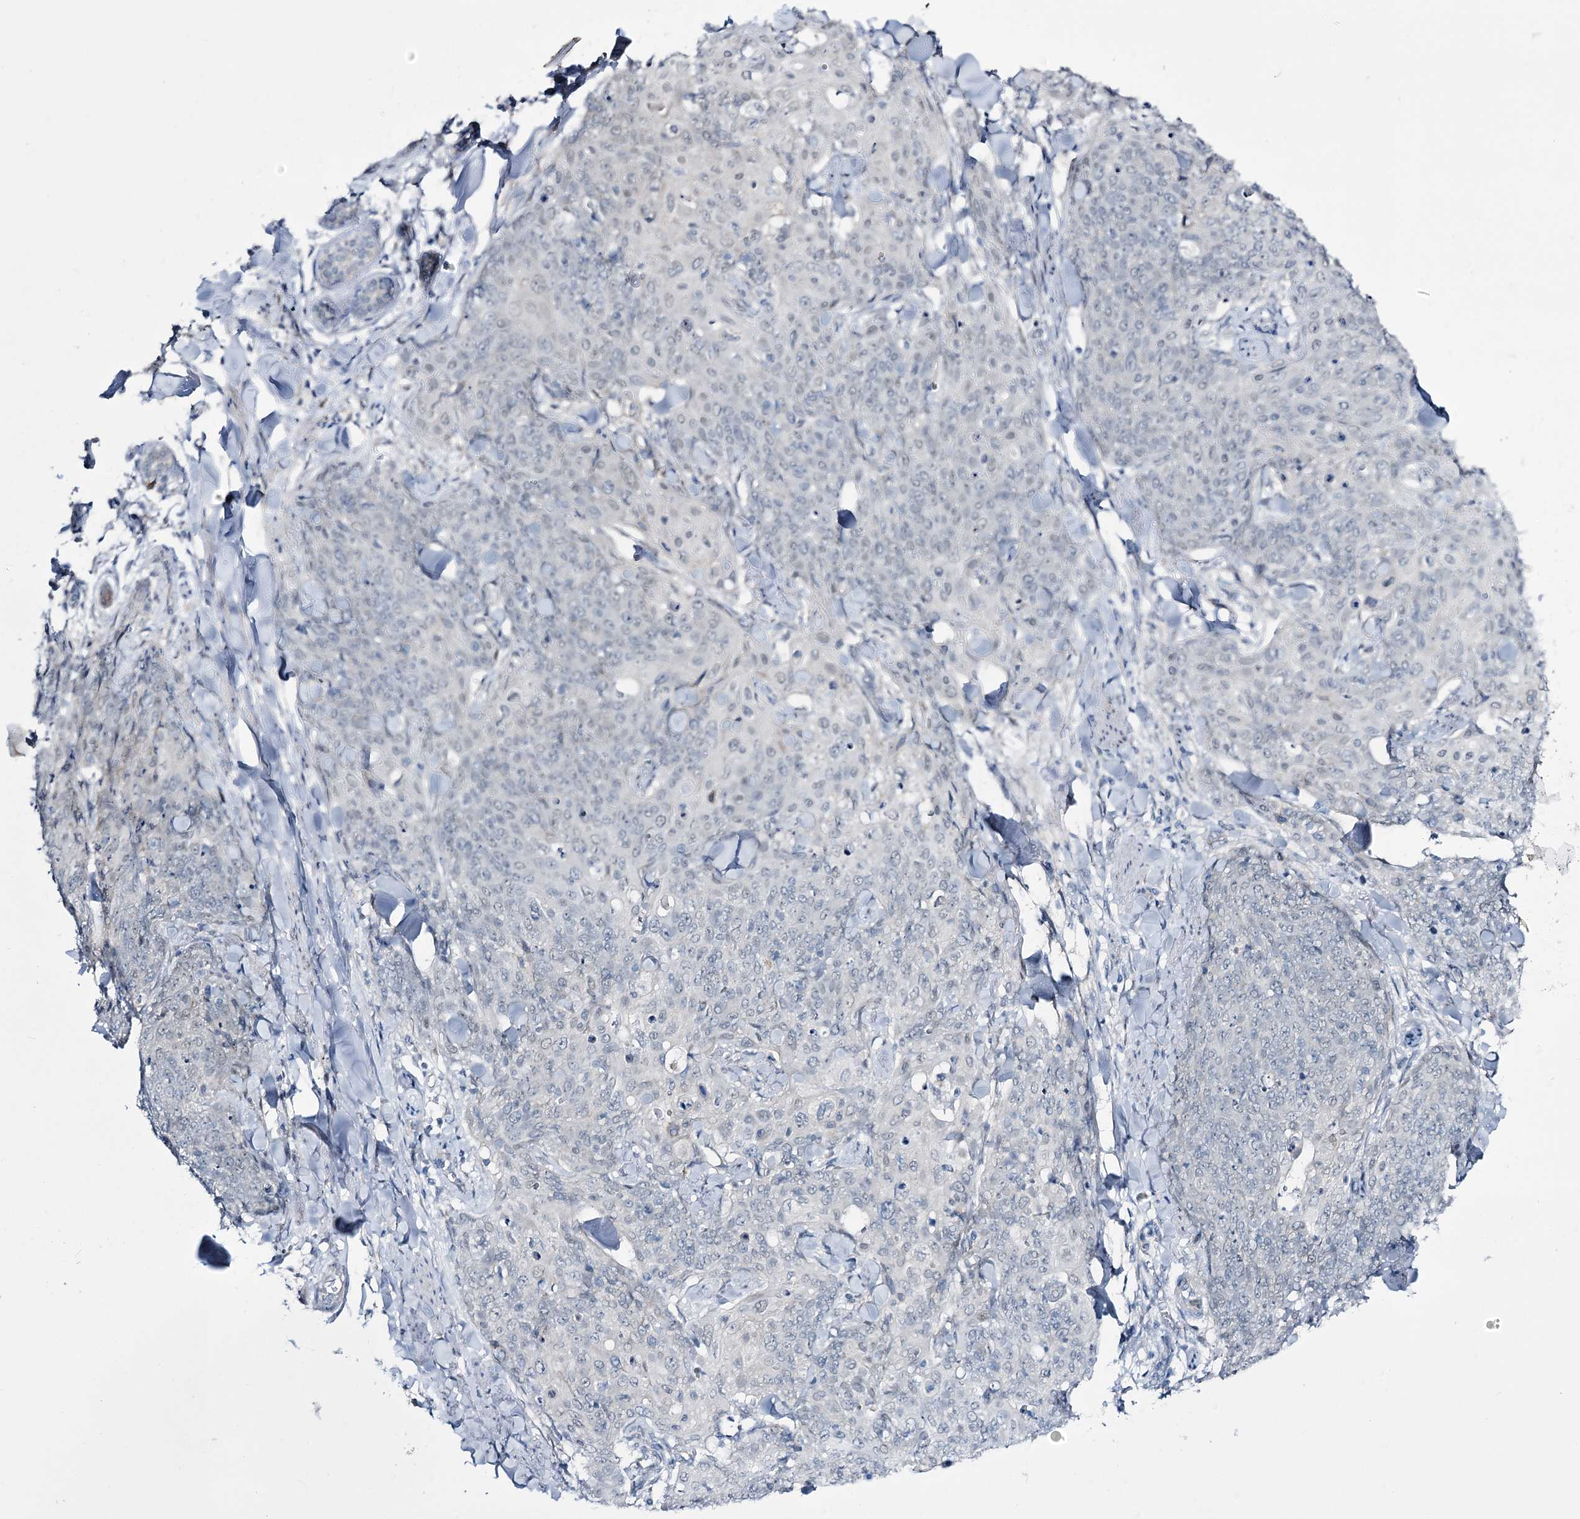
{"staining": {"intensity": "negative", "quantity": "none", "location": "none"}, "tissue": "skin cancer", "cell_type": "Tumor cells", "image_type": "cancer", "snomed": [{"axis": "morphology", "description": "Squamous cell carcinoma, NOS"}, {"axis": "topography", "description": "Skin"}, {"axis": "topography", "description": "Vulva"}], "caption": "Immunohistochemical staining of human skin squamous cell carcinoma displays no significant expression in tumor cells.", "gene": "RBM15B", "patient": {"sex": "female", "age": 85}}